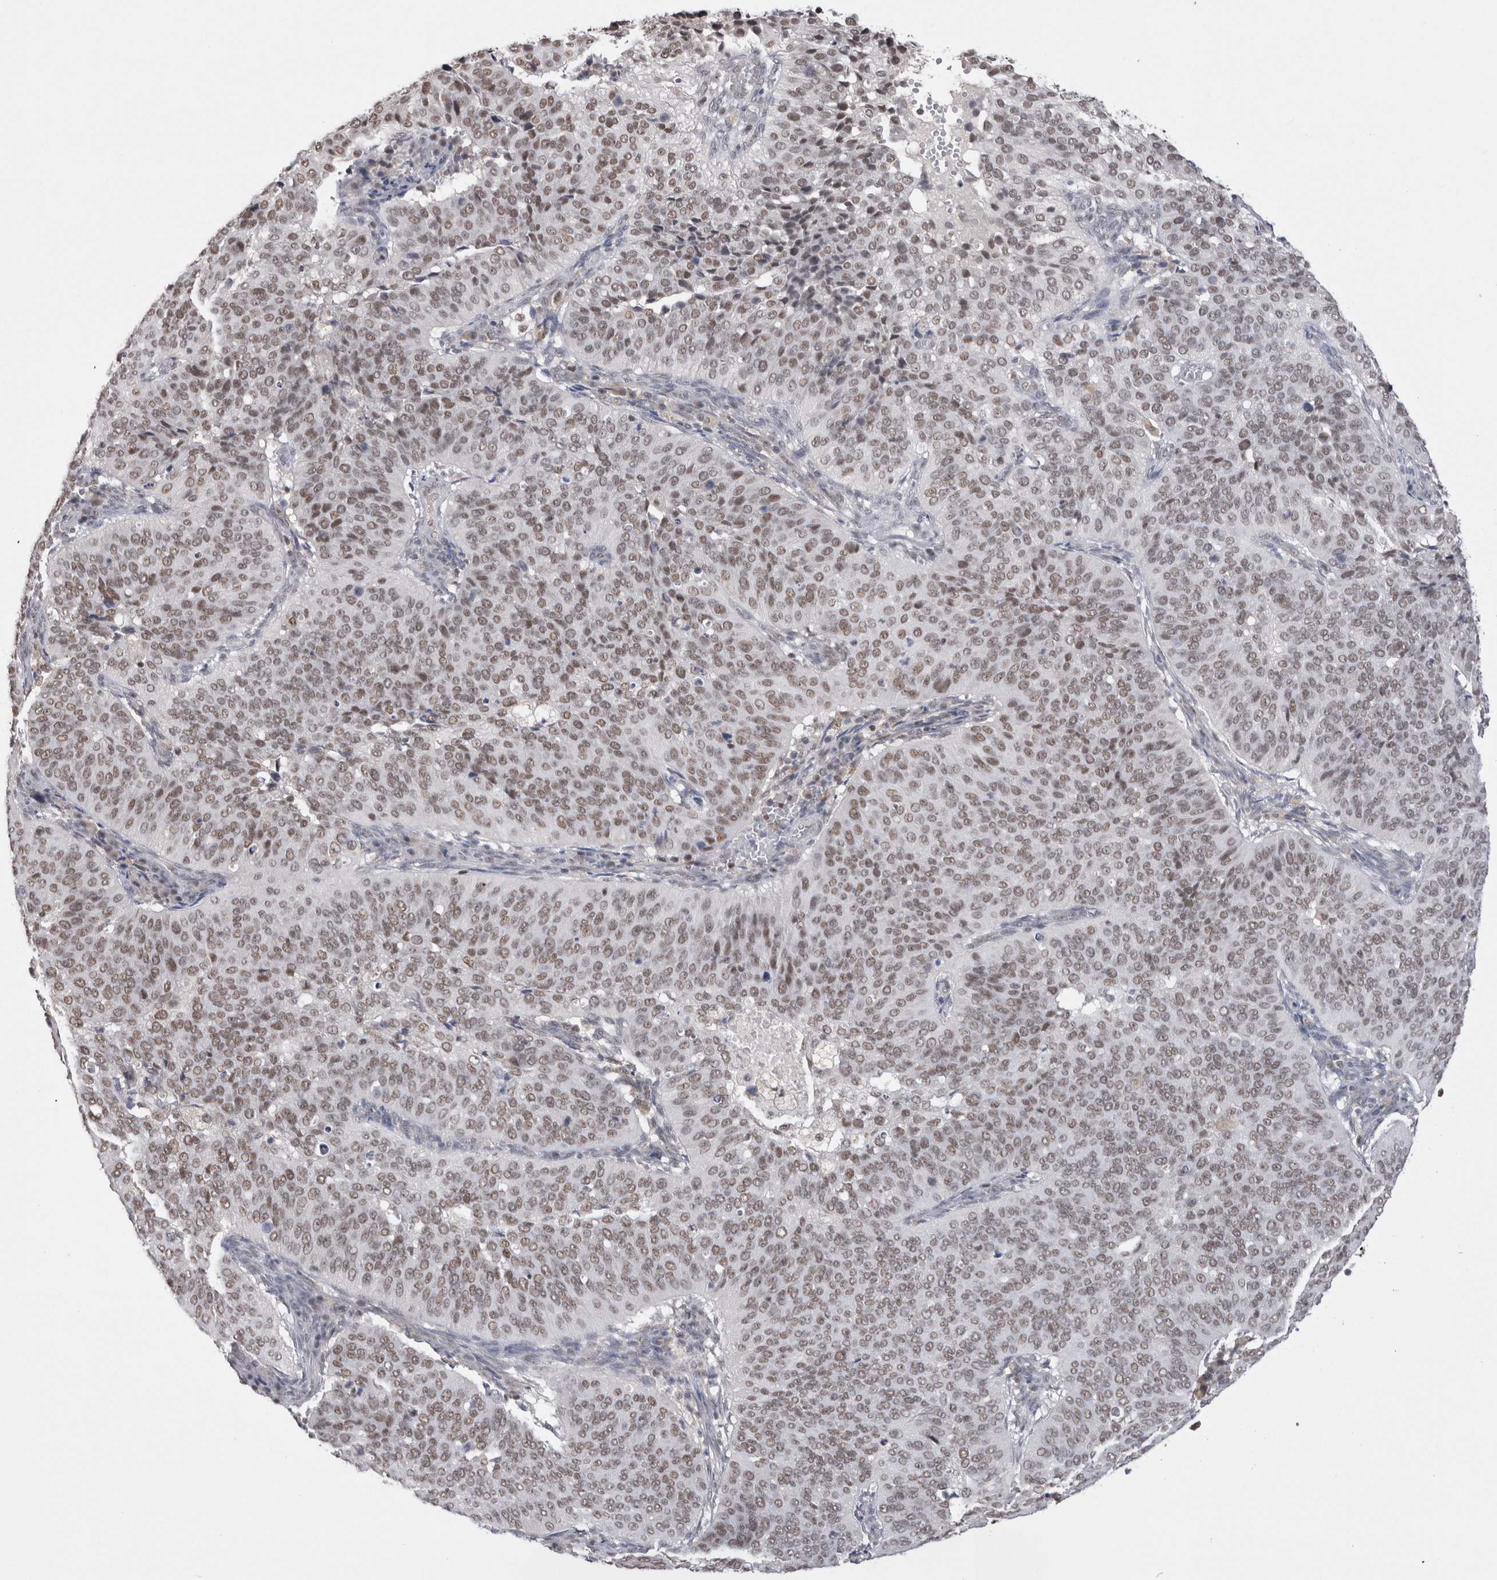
{"staining": {"intensity": "weak", "quantity": ">75%", "location": "nuclear"}, "tissue": "cervical cancer", "cell_type": "Tumor cells", "image_type": "cancer", "snomed": [{"axis": "morphology", "description": "Normal tissue, NOS"}, {"axis": "morphology", "description": "Squamous cell carcinoma, NOS"}, {"axis": "topography", "description": "Cervix"}], "caption": "Immunohistochemical staining of squamous cell carcinoma (cervical) reveals weak nuclear protein positivity in about >75% of tumor cells. Ihc stains the protein in brown and the nuclei are stained blue.", "gene": "DAXX", "patient": {"sex": "female", "age": 39}}